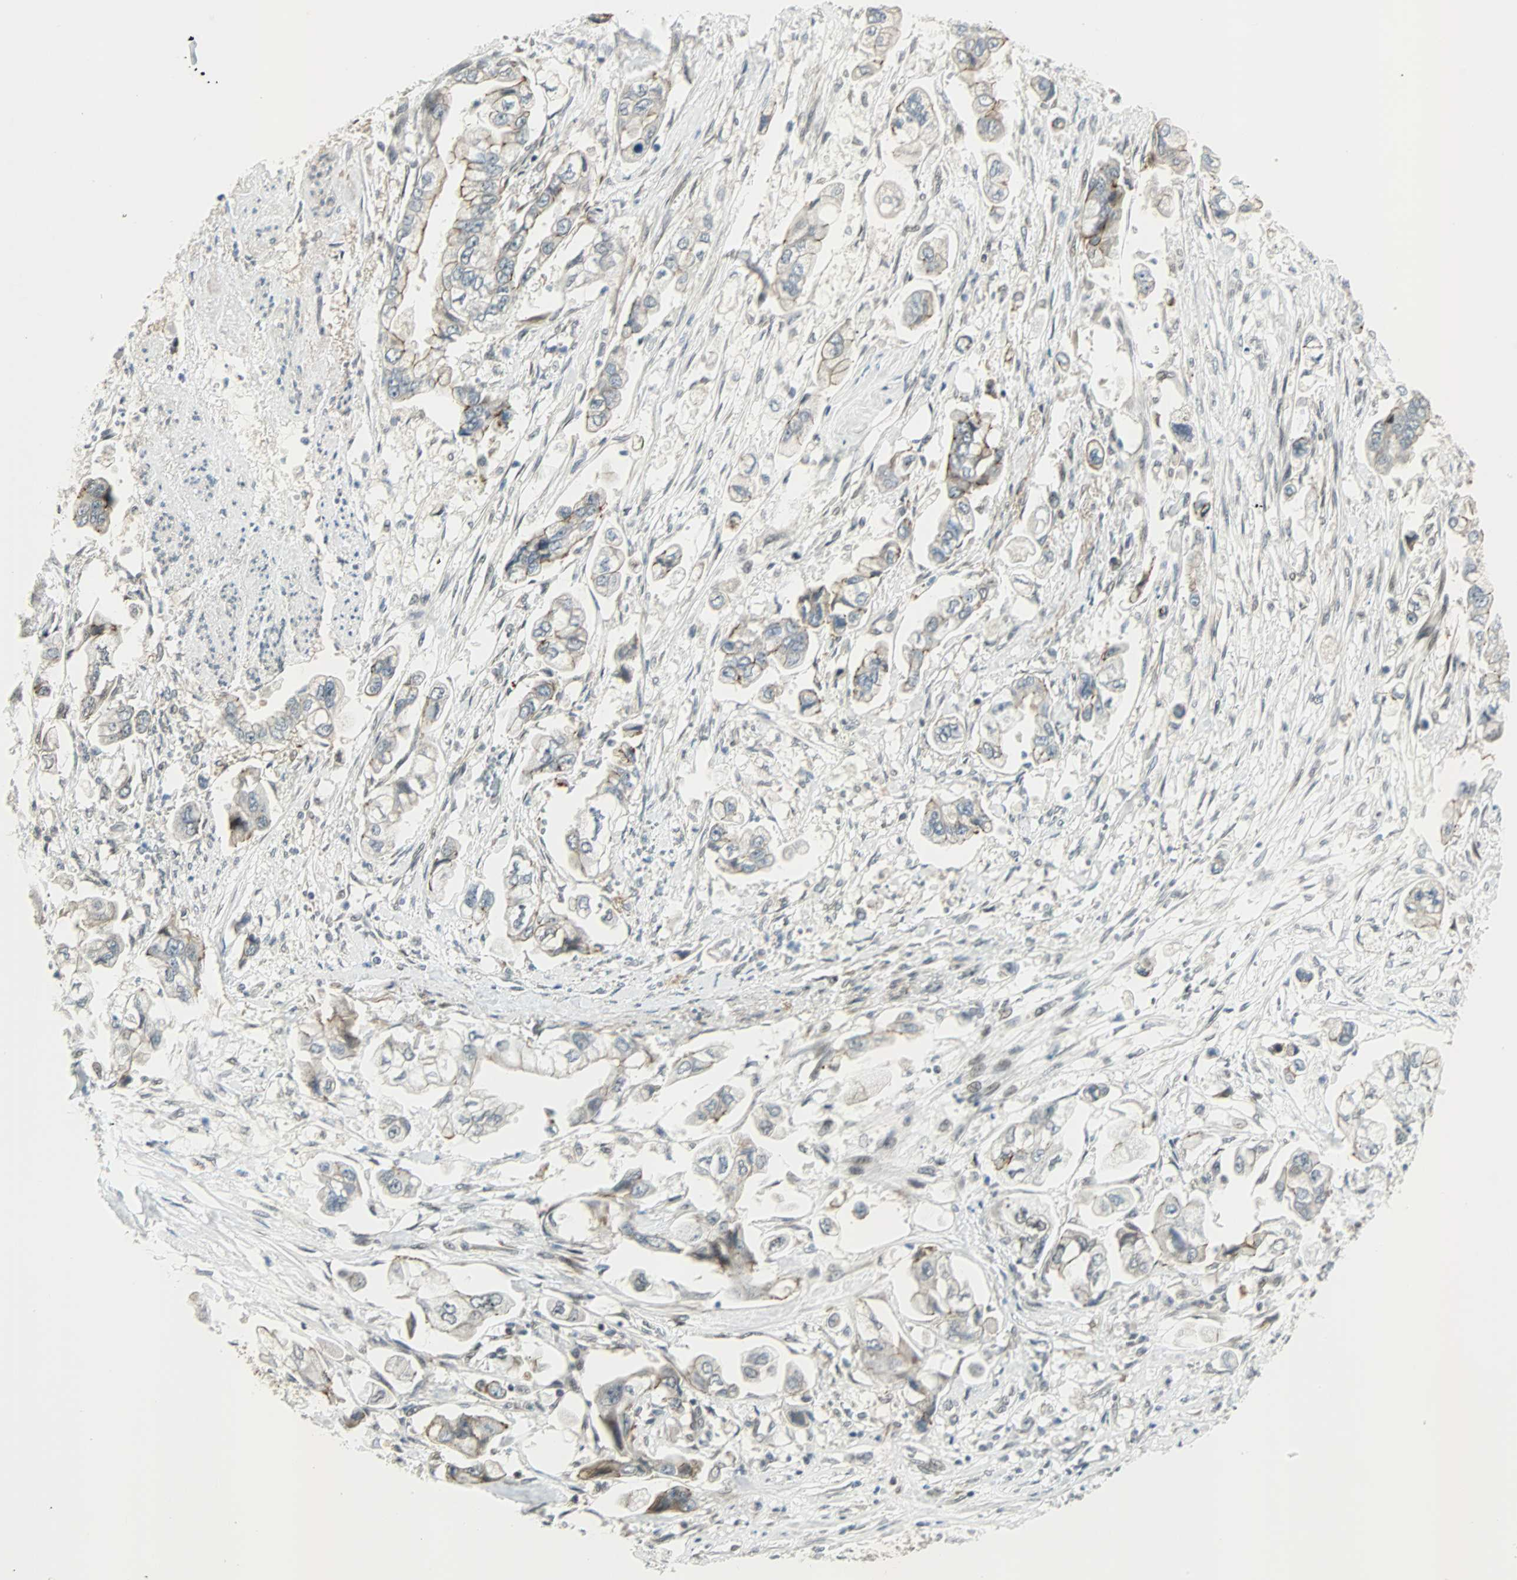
{"staining": {"intensity": "weak", "quantity": "<25%", "location": "cytoplasmic/membranous"}, "tissue": "stomach cancer", "cell_type": "Tumor cells", "image_type": "cancer", "snomed": [{"axis": "morphology", "description": "Adenocarcinoma, NOS"}, {"axis": "topography", "description": "Stomach"}], "caption": "This is a photomicrograph of immunohistochemistry (IHC) staining of adenocarcinoma (stomach), which shows no staining in tumor cells.", "gene": "CBX4", "patient": {"sex": "male", "age": 62}}